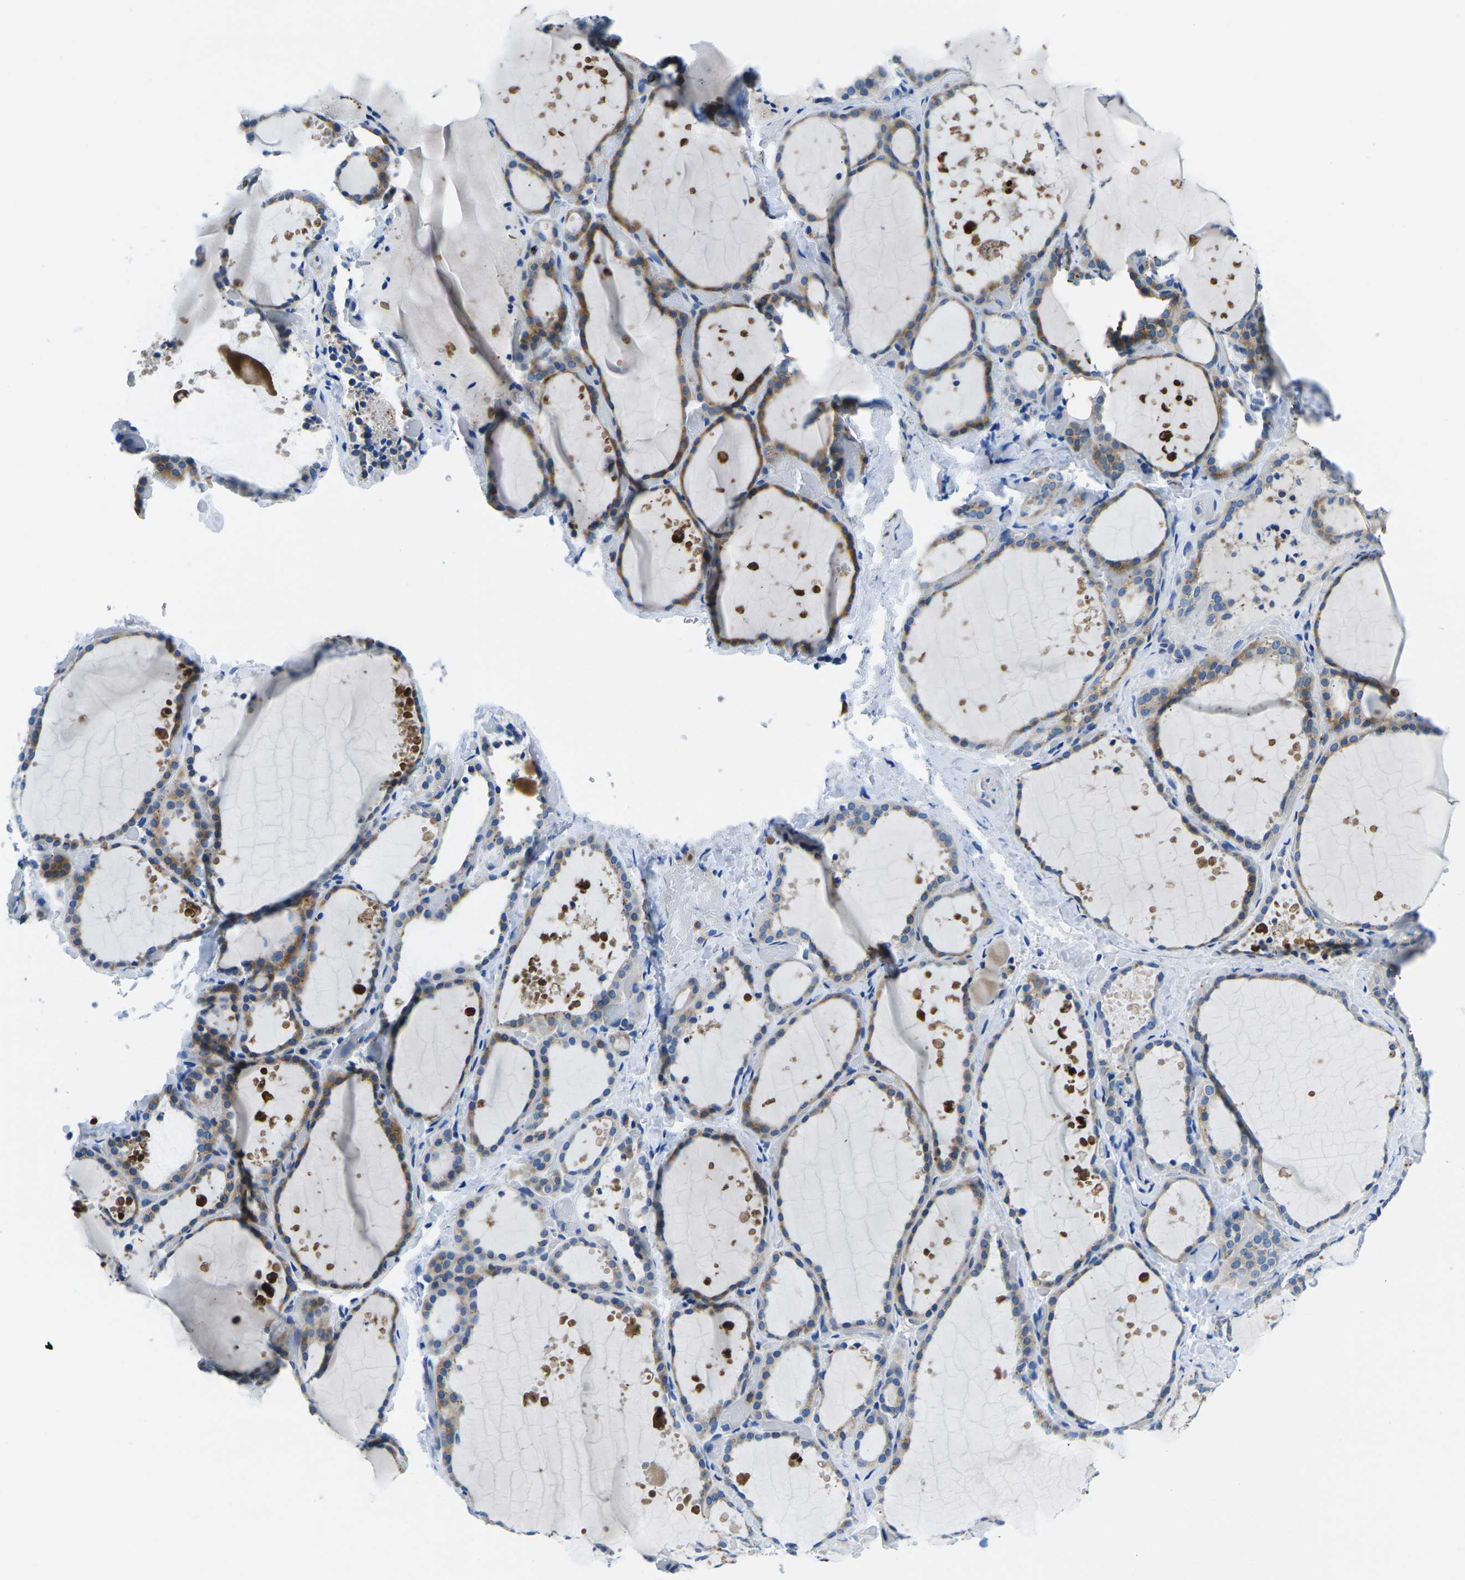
{"staining": {"intensity": "moderate", "quantity": "25%-75%", "location": "cytoplasmic/membranous"}, "tissue": "thyroid gland", "cell_type": "Glandular cells", "image_type": "normal", "snomed": [{"axis": "morphology", "description": "Normal tissue, NOS"}, {"axis": "topography", "description": "Thyroid gland"}], "caption": "DAB immunohistochemical staining of benign human thyroid gland shows moderate cytoplasmic/membranous protein staining in about 25%-75% of glandular cells. (IHC, brightfield microscopy, high magnification).", "gene": "MC4R", "patient": {"sex": "female", "age": 44}}